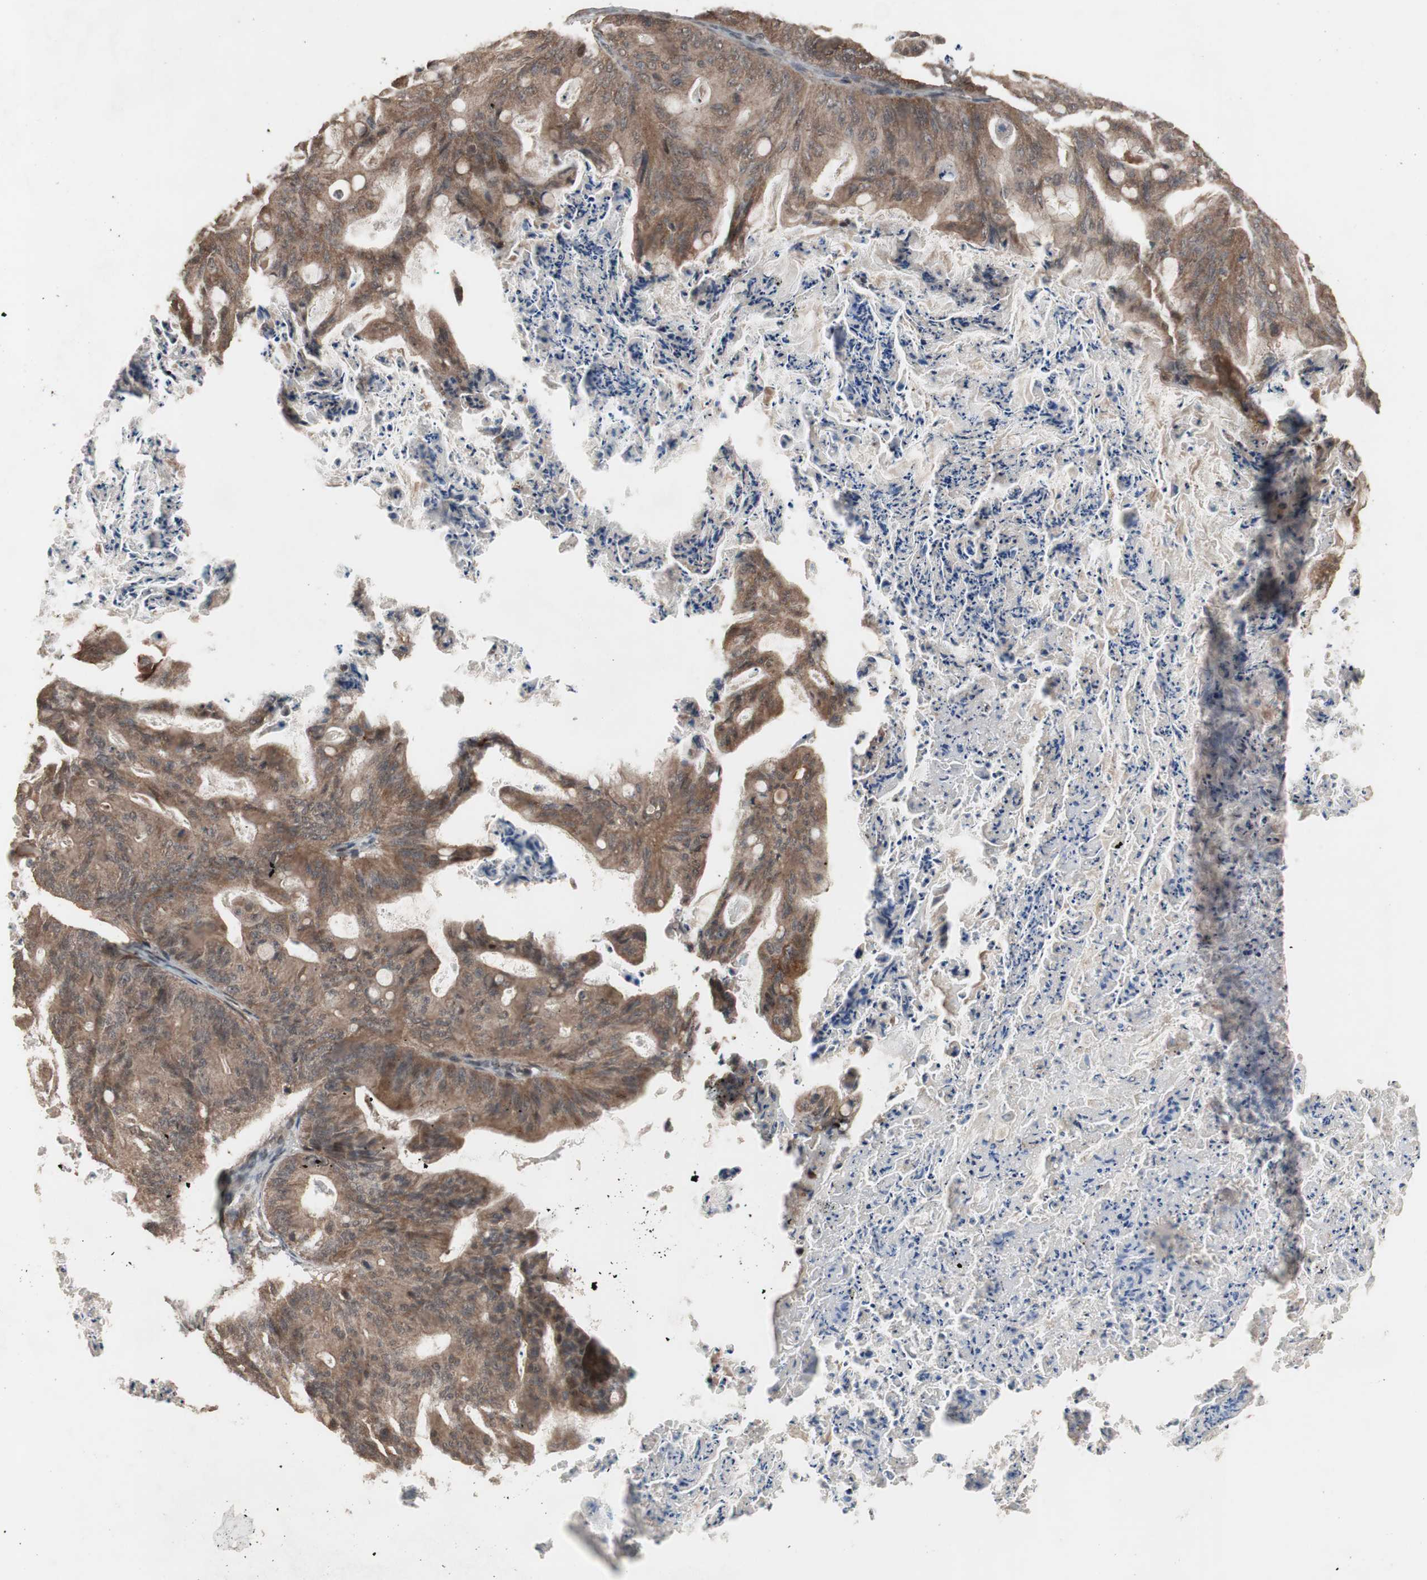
{"staining": {"intensity": "moderate", "quantity": ">75%", "location": "cytoplasmic/membranous"}, "tissue": "ovarian cancer", "cell_type": "Tumor cells", "image_type": "cancer", "snomed": [{"axis": "morphology", "description": "Cystadenocarcinoma, mucinous, NOS"}, {"axis": "topography", "description": "Ovary"}], "caption": "Ovarian cancer was stained to show a protein in brown. There is medium levels of moderate cytoplasmic/membranous staining in about >75% of tumor cells. (DAB IHC, brown staining for protein, blue staining for nuclei).", "gene": "KANSL1", "patient": {"sex": "female", "age": 36}}